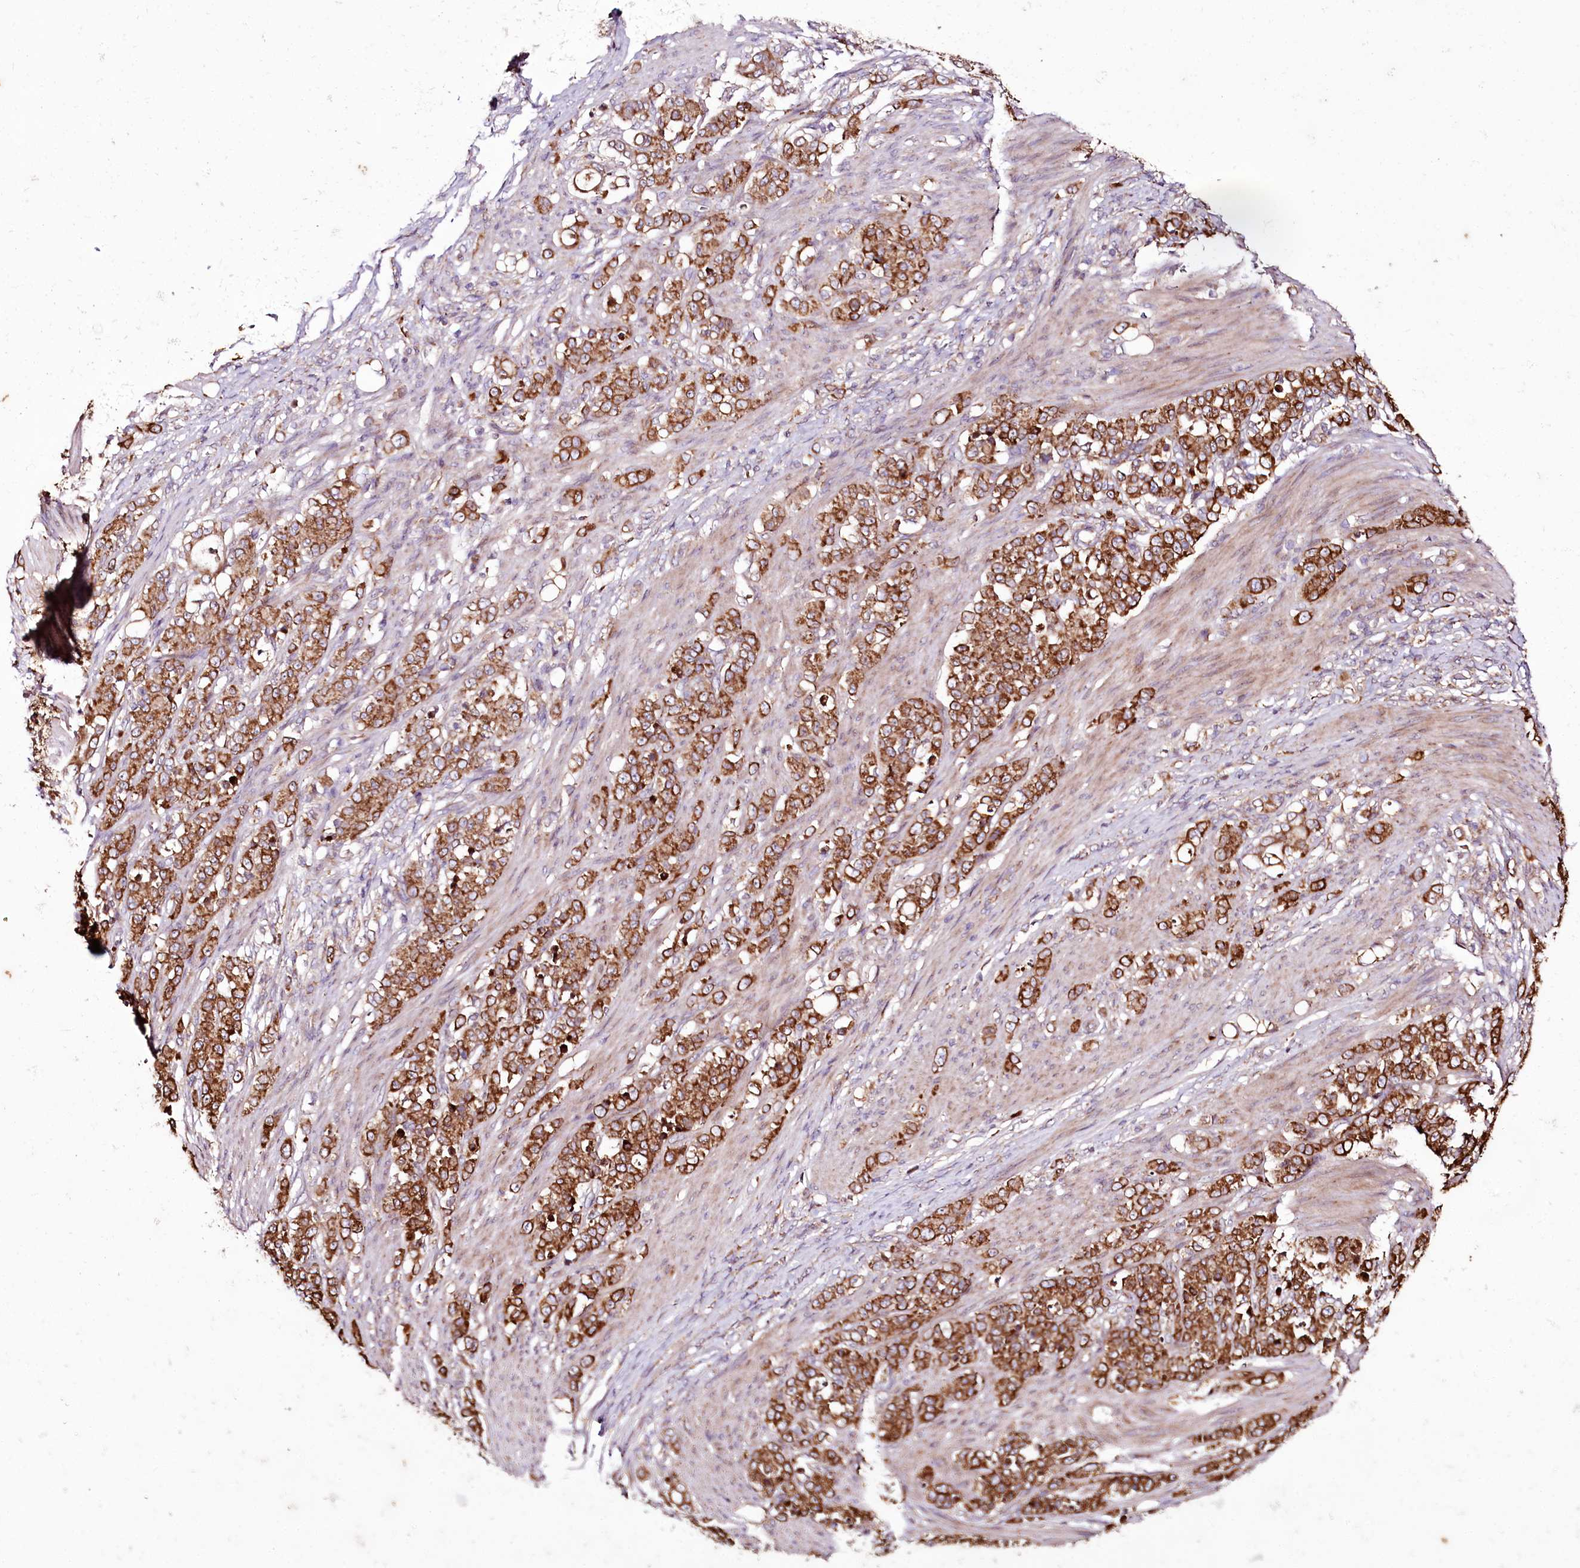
{"staining": {"intensity": "strong", "quantity": ">75%", "location": "cytoplasmic/membranous"}, "tissue": "stomach cancer", "cell_type": "Tumor cells", "image_type": "cancer", "snomed": [{"axis": "morphology", "description": "Adenocarcinoma, NOS"}, {"axis": "topography", "description": "Stomach"}], "caption": "Stomach adenocarcinoma stained with a brown dye exhibits strong cytoplasmic/membranous positive staining in about >75% of tumor cells.", "gene": "RAB7A", "patient": {"sex": "female", "age": 79}}